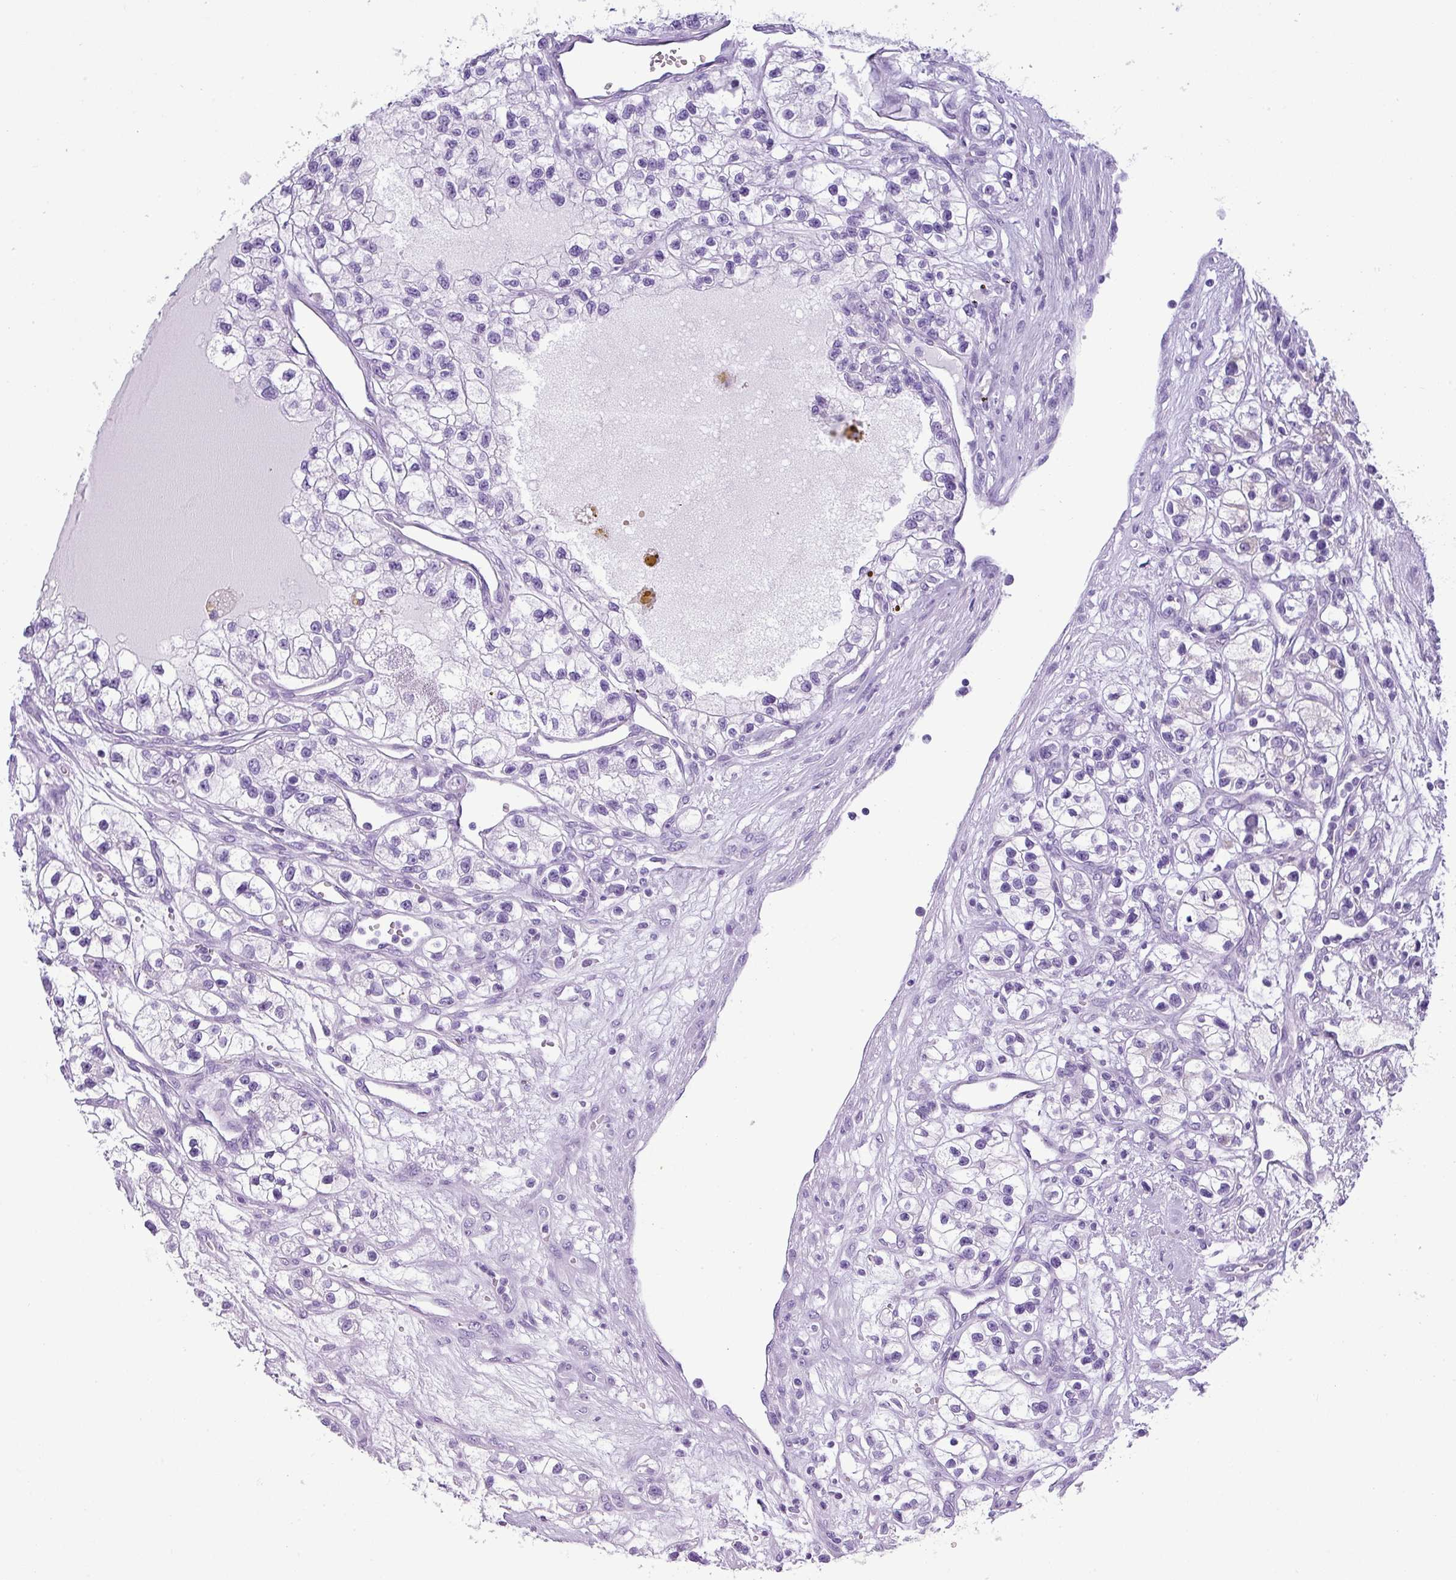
{"staining": {"intensity": "negative", "quantity": "none", "location": "none"}, "tissue": "renal cancer", "cell_type": "Tumor cells", "image_type": "cancer", "snomed": [{"axis": "morphology", "description": "Adenocarcinoma, NOS"}, {"axis": "topography", "description": "Kidney"}], "caption": "Immunohistochemical staining of adenocarcinoma (renal) reveals no significant staining in tumor cells. (DAB (3,3'-diaminobenzidine) immunohistochemistry visualized using brightfield microscopy, high magnification).", "gene": "ZNF568", "patient": {"sex": "female", "age": 57}}